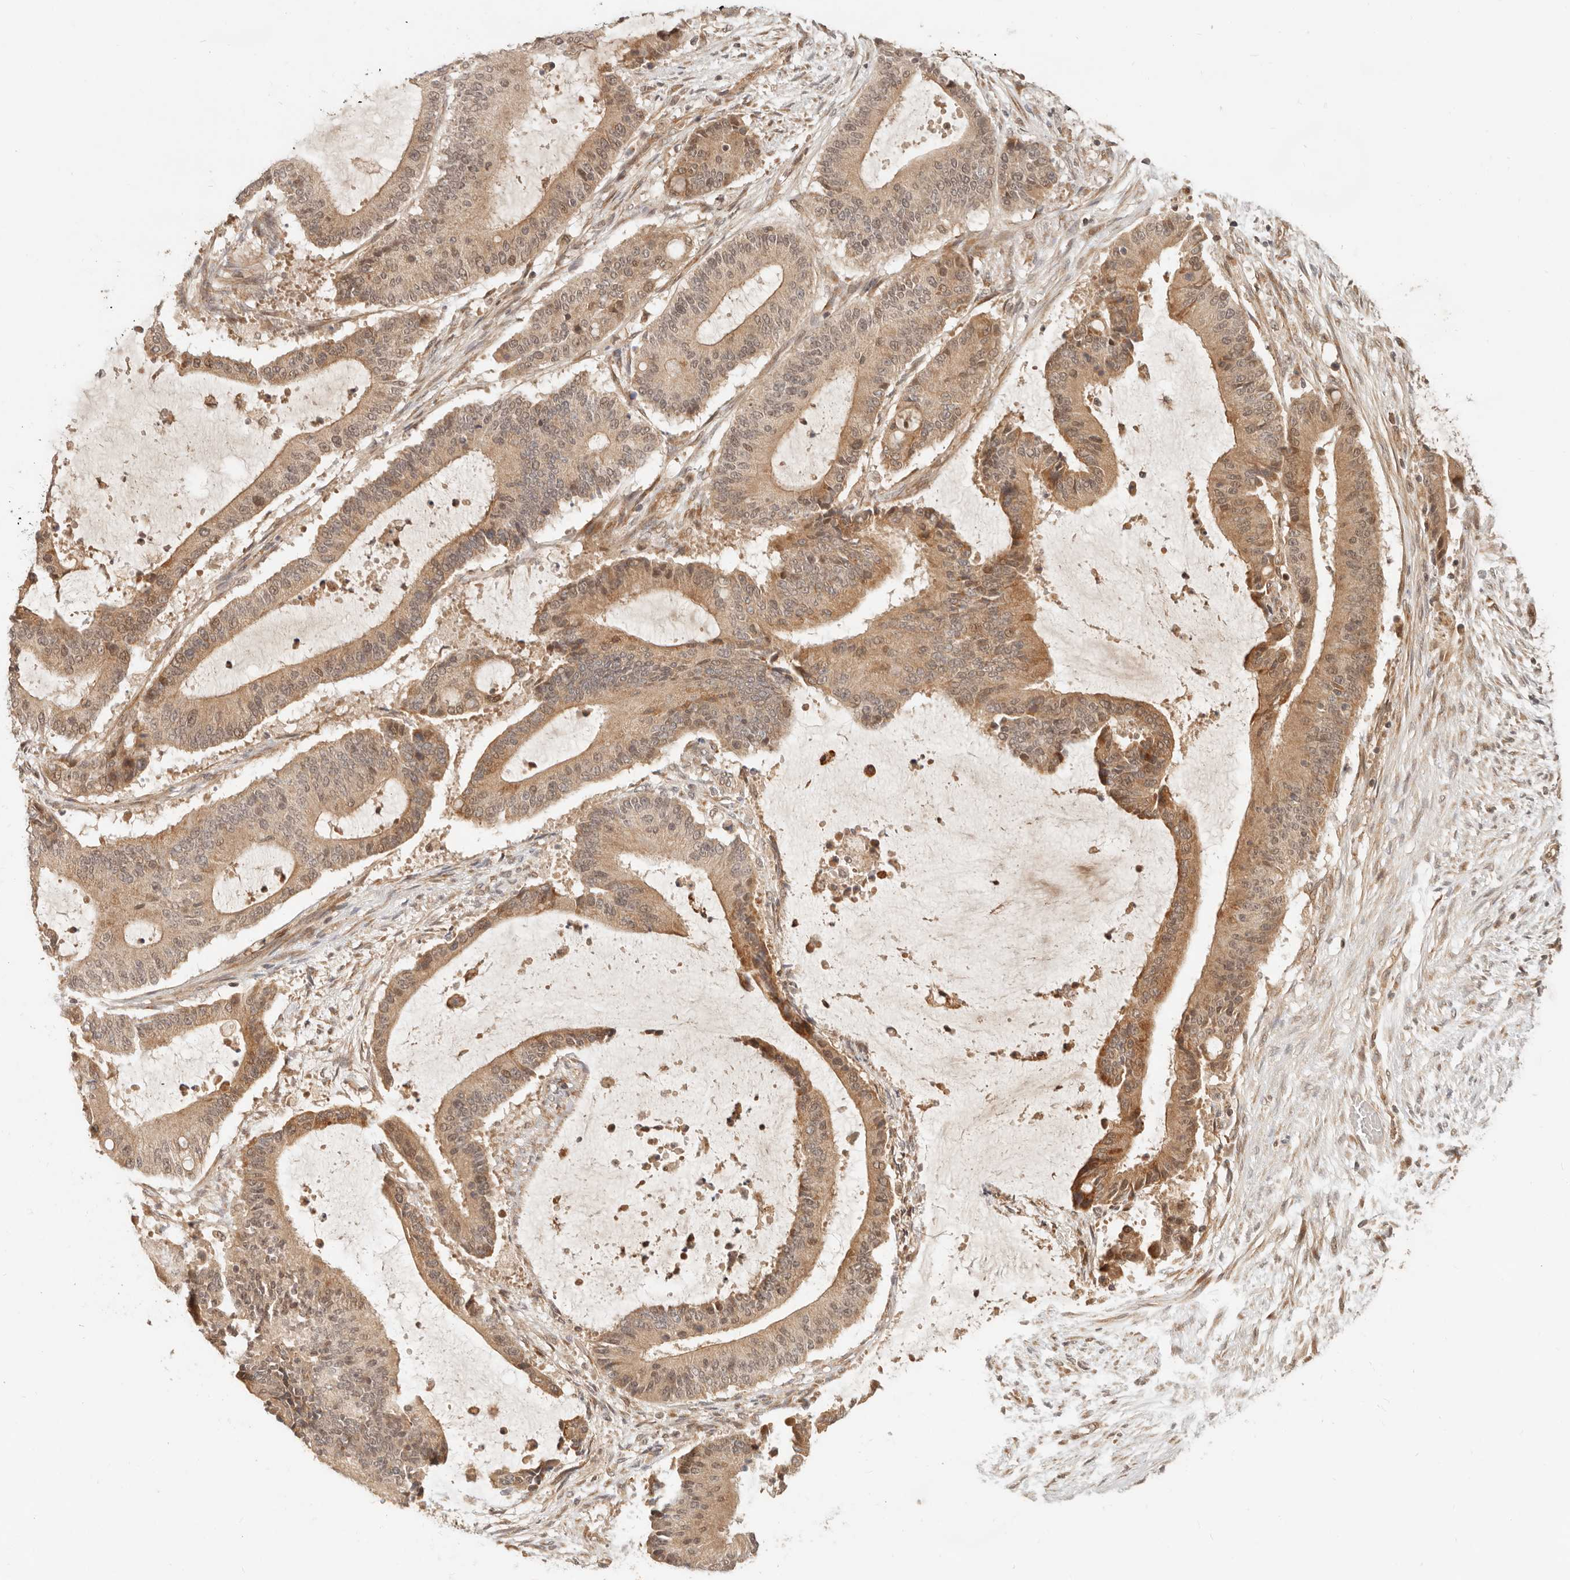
{"staining": {"intensity": "moderate", "quantity": ">75%", "location": "cytoplasmic/membranous,nuclear"}, "tissue": "liver cancer", "cell_type": "Tumor cells", "image_type": "cancer", "snomed": [{"axis": "morphology", "description": "Normal tissue, NOS"}, {"axis": "morphology", "description": "Cholangiocarcinoma"}, {"axis": "topography", "description": "Liver"}, {"axis": "topography", "description": "Peripheral nerve tissue"}], "caption": "IHC (DAB (3,3'-diaminobenzidine)) staining of human liver cancer shows moderate cytoplasmic/membranous and nuclear protein staining in about >75% of tumor cells.", "gene": "BAALC", "patient": {"sex": "female", "age": 73}}